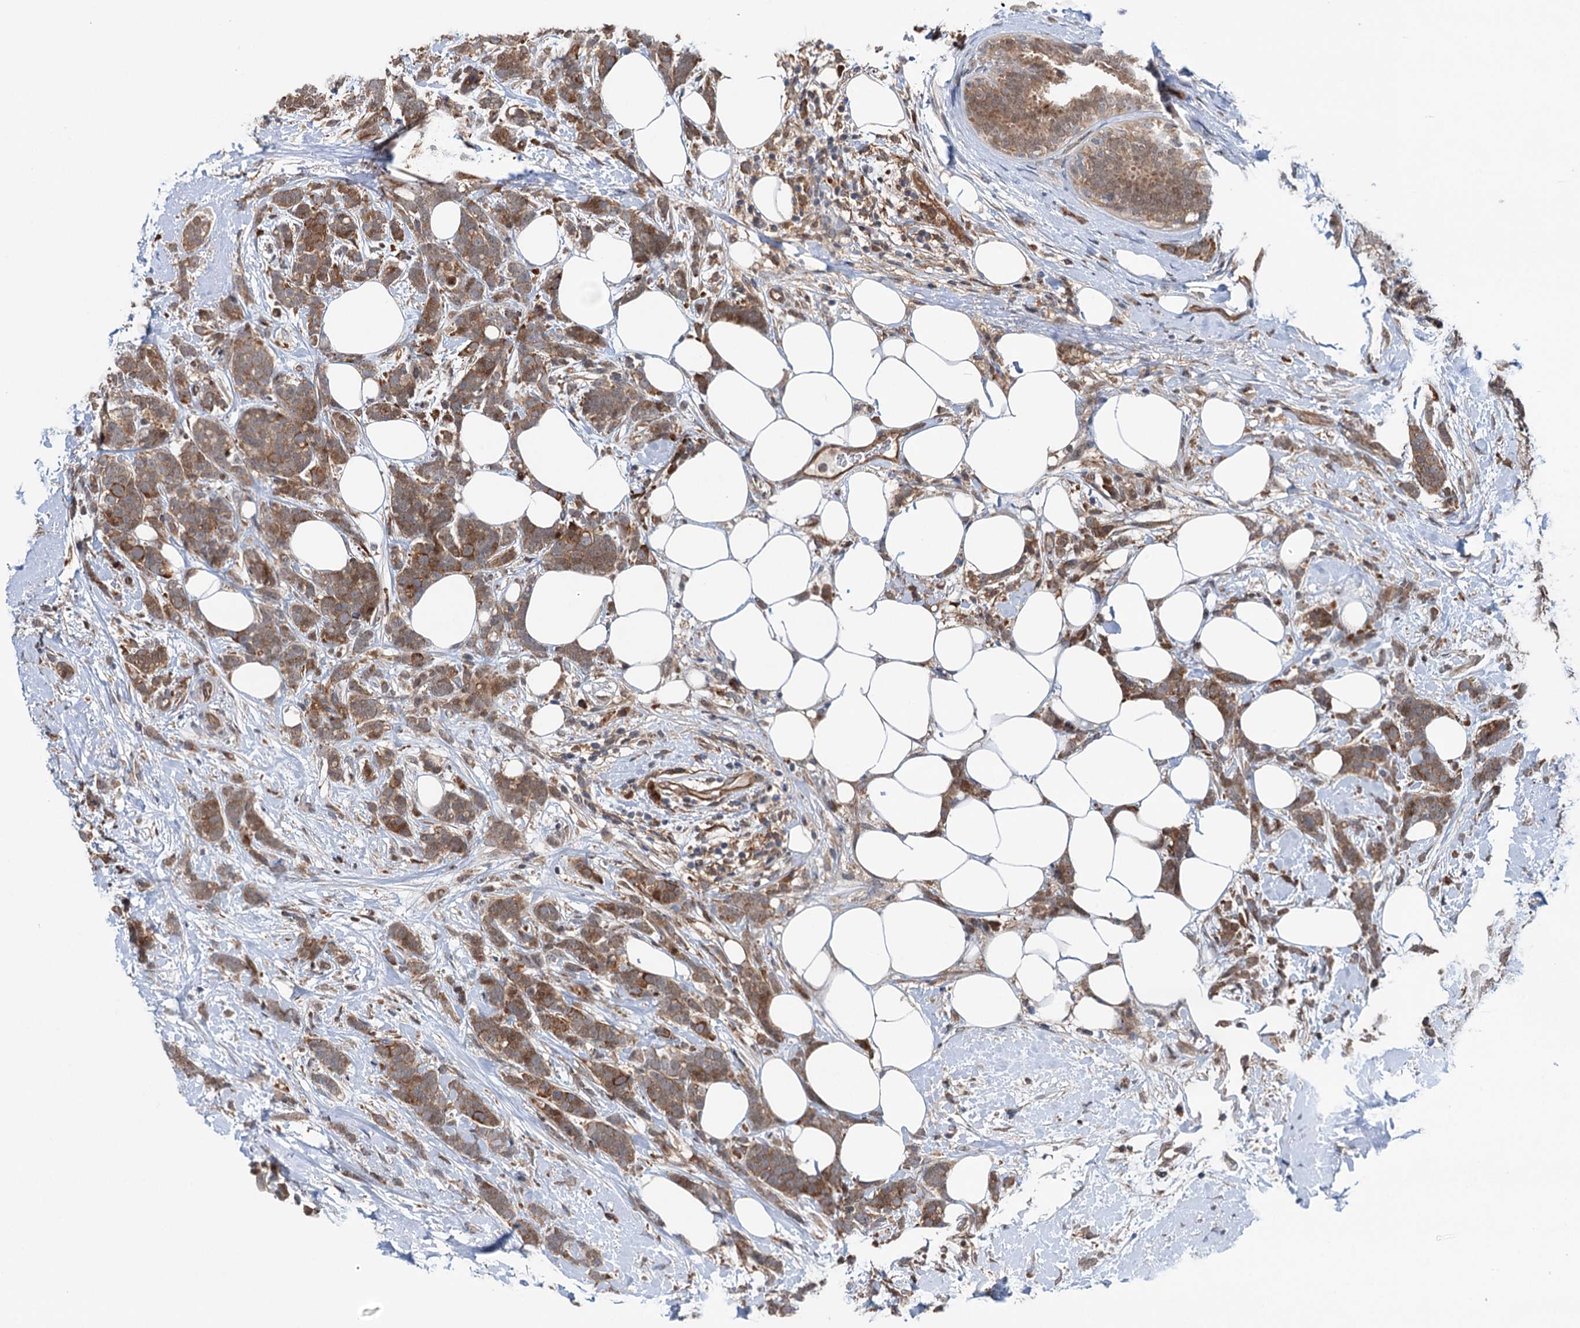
{"staining": {"intensity": "moderate", "quantity": ">75%", "location": "cytoplasmic/membranous"}, "tissue": "breast cancer", "cell_type": "Tumor cells", "image_type": "cancer", "snomed": [{"axis": "morphology", "description": "Lobular carcinoma"}, {"axis": "topography", "description": "Breast"}], "caption": "Protein analysis of breast lobular carcinoma tissue demonstrates moderate cytoplasmic/membranous positivity in about >75% of tumor cells.", "gene": "NCAPD2", "patient": {"sex": "female", "age": 58}}